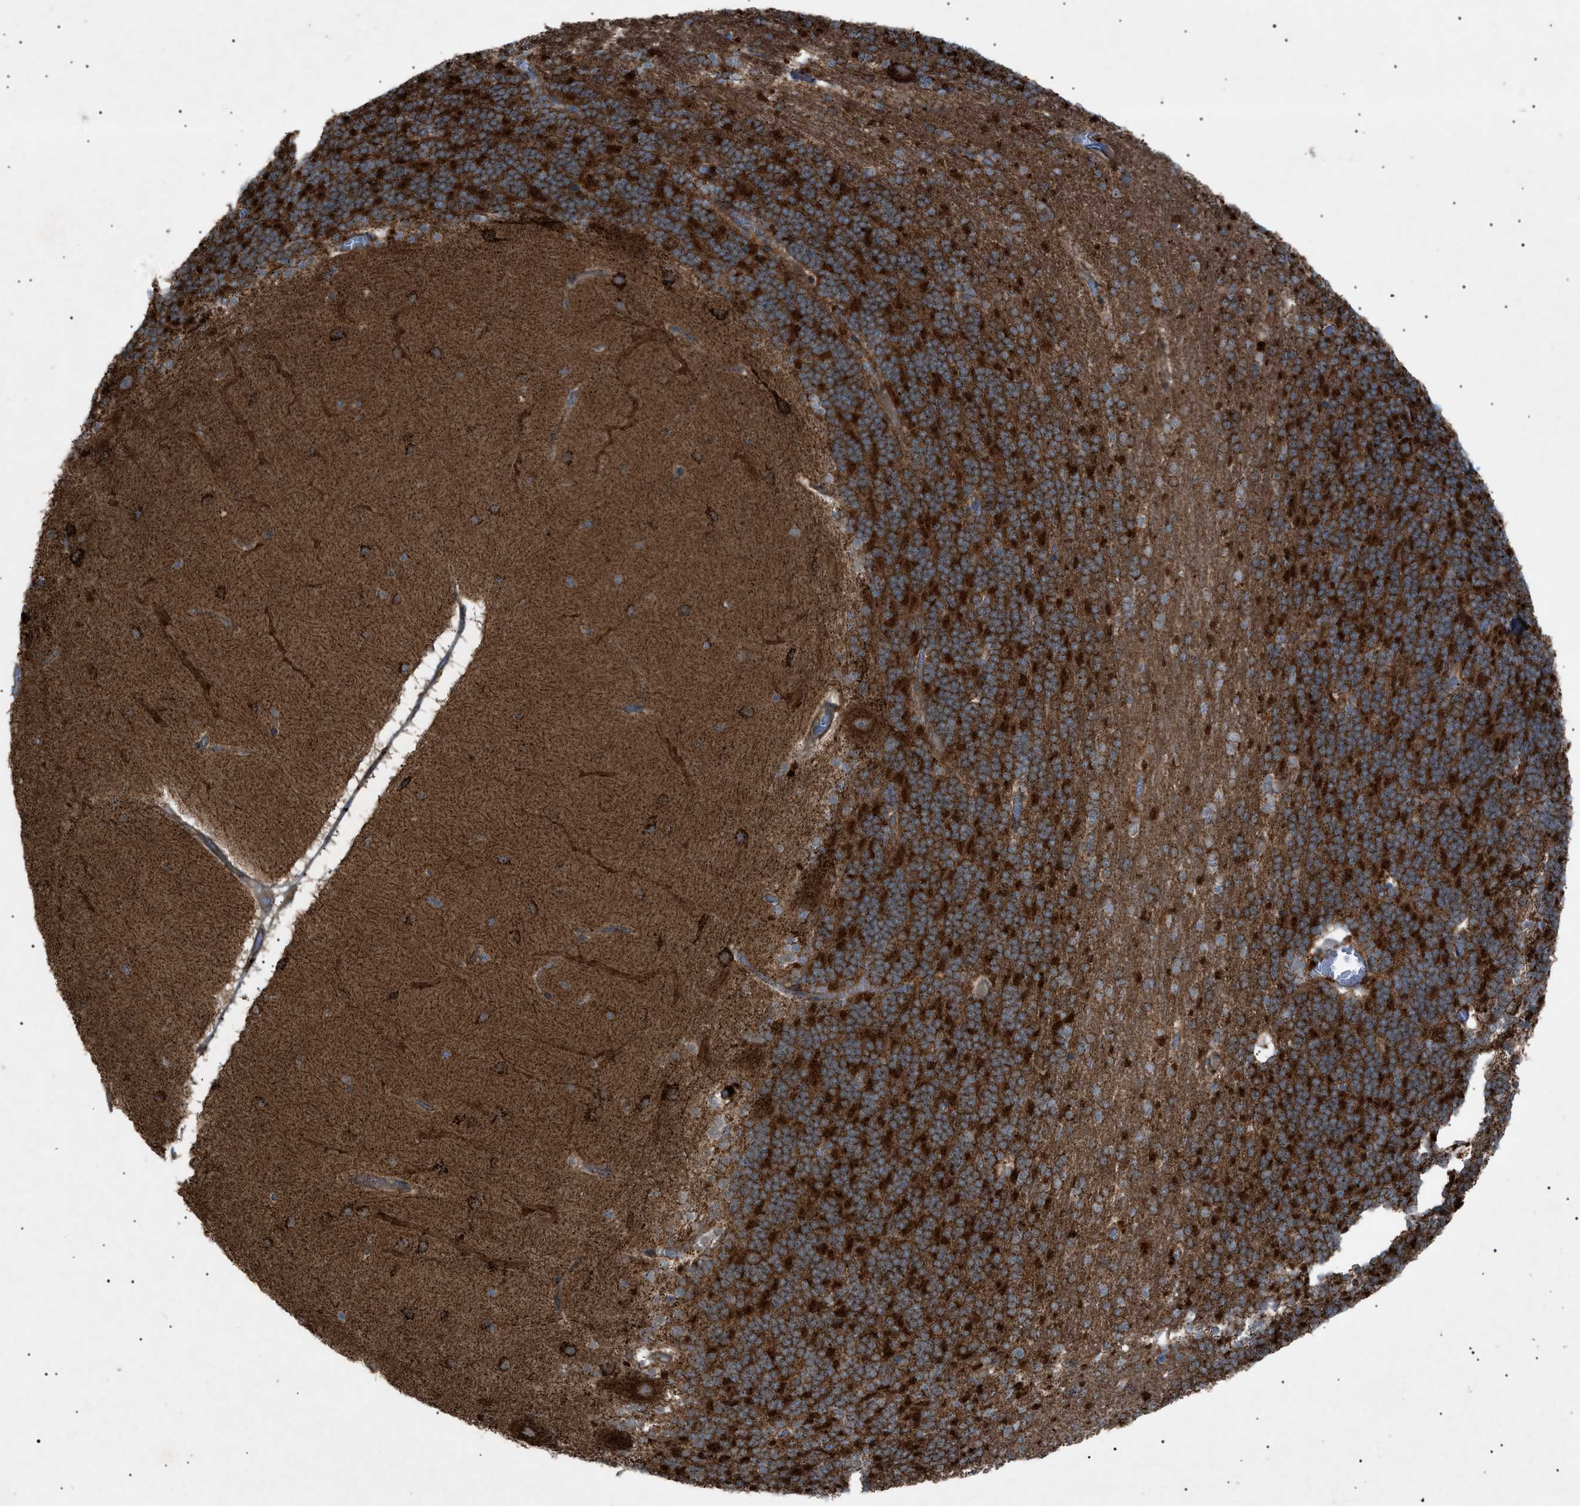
{"staining": {"intensity": "strong", "quantity": ">75%", "location": "cytoplasmic/membranous"}, "tissue": "cerebellum", "cell_type": "Cells in granular layer", "image_type": "normal", "snomed": [{"axis": "morphology", "description": "Normal tissue, NOS"}, {"axis": "topography", "description": "Cerebellum"}], "caption": "Protein expression analysis of benign human cerebellum reveals strong cytoplasmic/membranous positivity in about >75% of cells in granular layer. (DAB (3,3'-diaminobenzidine) = brown stain, brightfield microscopy at high magnification).", "gene": "C1GALT1C1", "patient": {"sex": "female", "age": 54}}